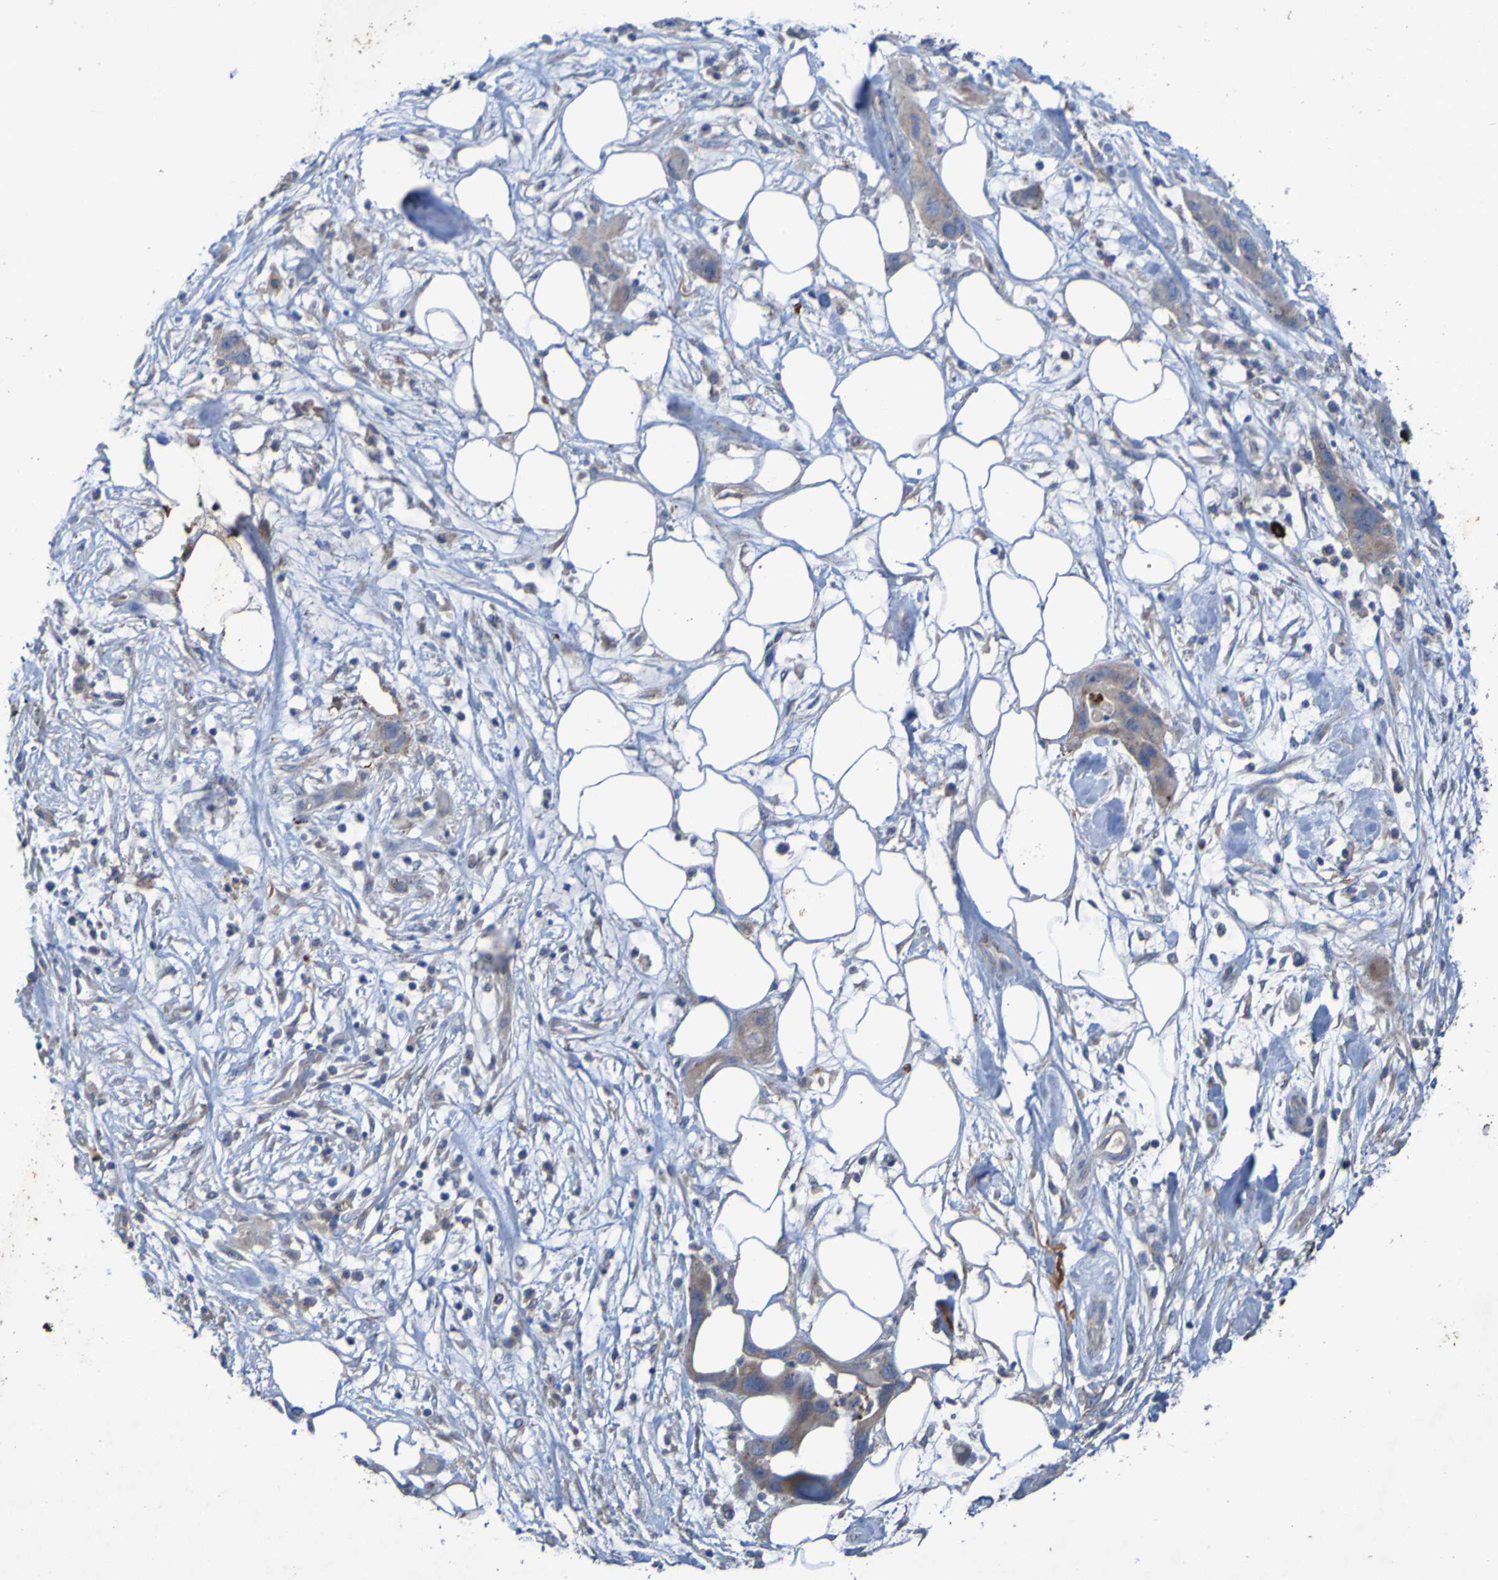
{"staining": {"intensity": "weak", "quantity": ">75%", "location": "cytoplasmic/membranous"}, "tissue": "pancreatic cancer", "cell_type": "Tumor cells", "image_type": "cancer", "snomed": [{"axis": "morphology", "description": "Adenocarcinoma, NOS"}, {"axis": "topography", "description": "Pancreas"}], "caption": "IHC photomicrograph of adenocarcinoma (pancreatic) stained for a protein (brown), which displays low levels of weak cytoplasmic/membranous positivity in about >75% of tumor cells.", "gene": "ANGPT4", "patient": {"sex": "female", "age": 71}}